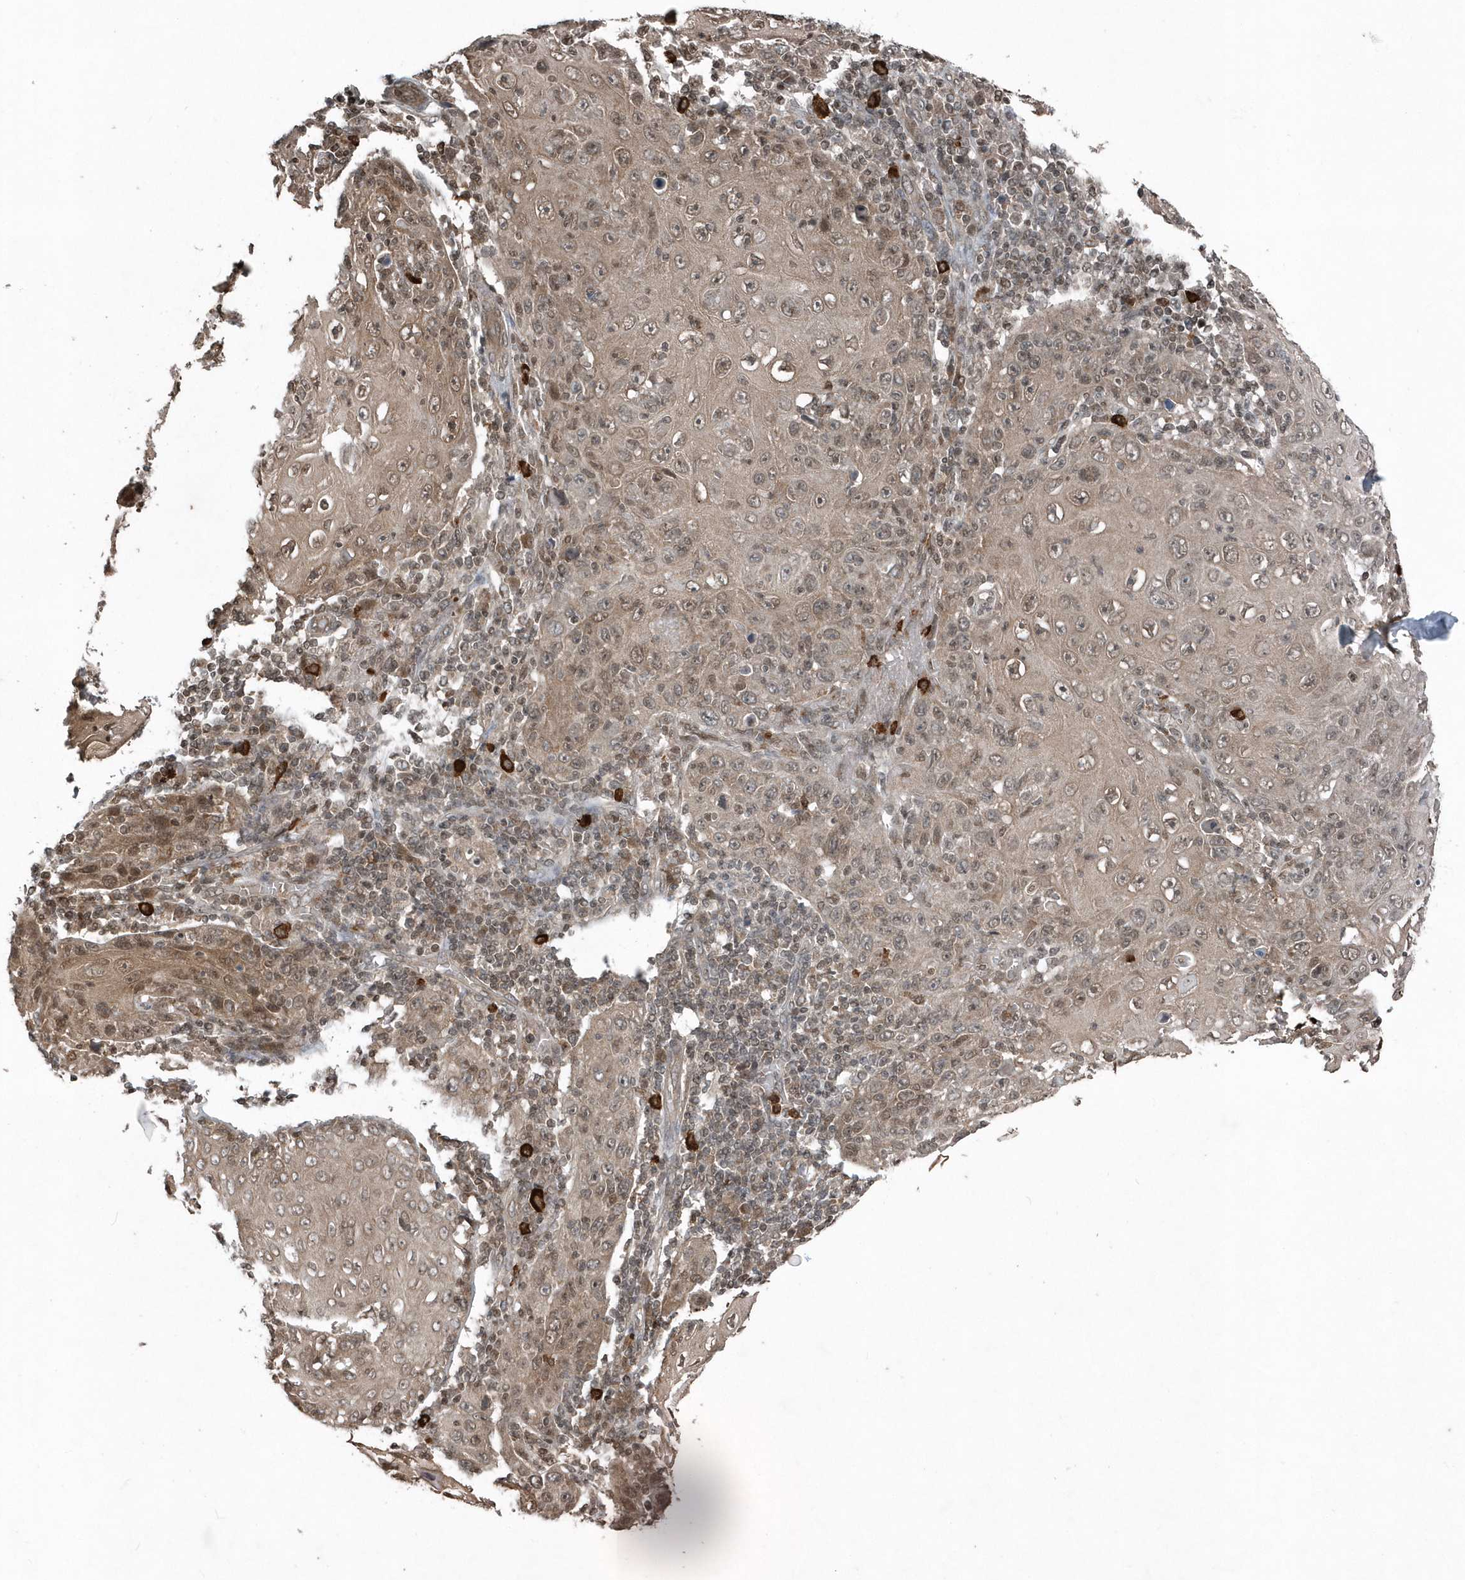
{"staining": {"intensity": "moderate", "quantity": ">75%", "location": "cytoplasmic/membranous,nuclear"}, "tissue": "skin cancer", "cell_type": "Tumor cells", "image_type": "cancer", "snomed": [{"axis": "morphology", "description": "Squamous cell carcinoma, NOS"}, {"axis": "topography", "description": "Skin"}], "caption": "A high-resolution histopathology image shows immunohistochemistry staining of squamous cell carcinoma (skin), which displays moderate cytoplasmic/membranous and nuclear staining in about >75% of tumor cells.", "gene": "EIF2B1", "patient": {"sex": "female", "age": 88}}